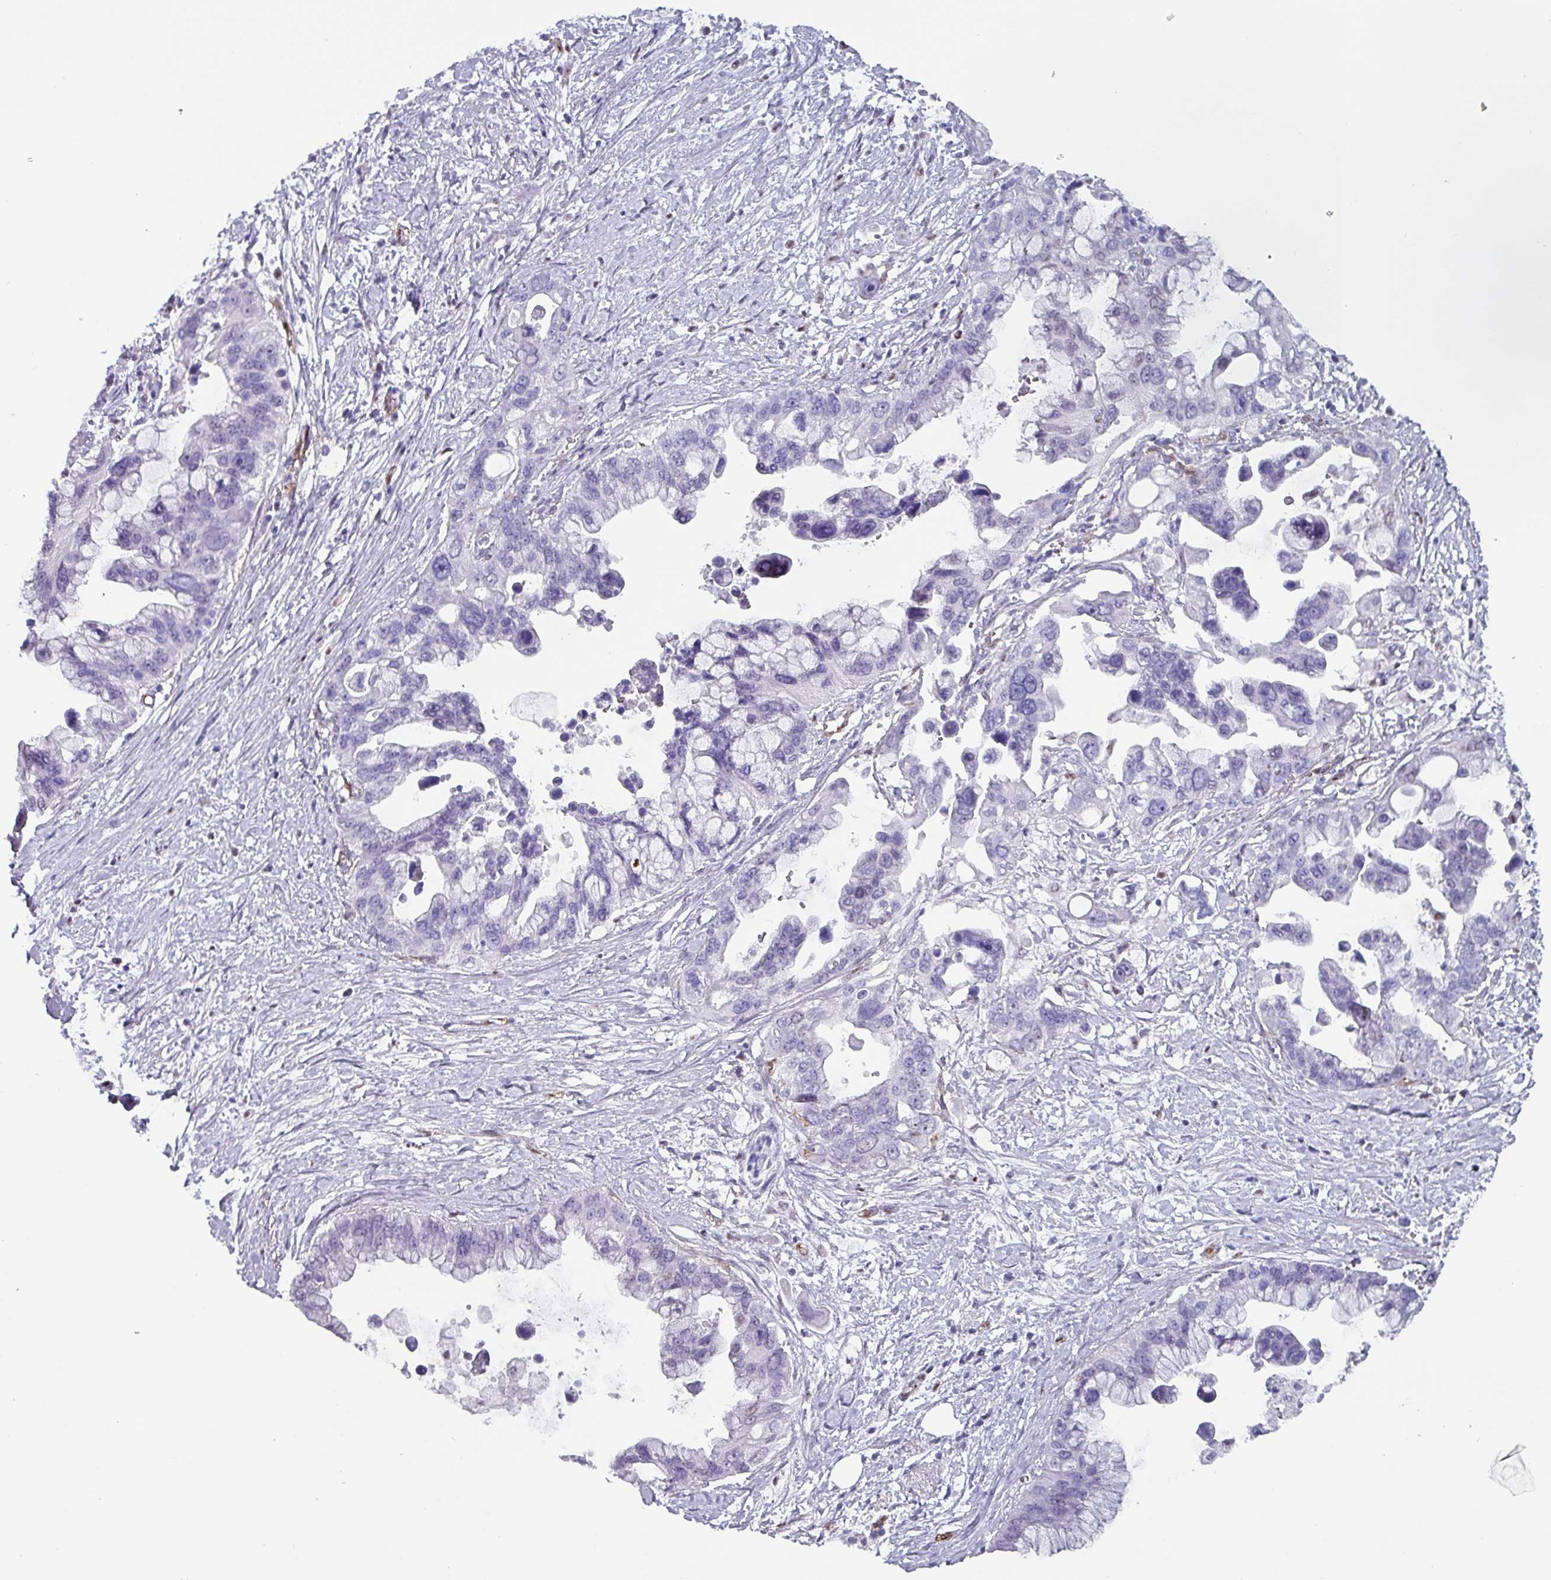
{"staining": {"intensity": "negative", "quantity": "none", "location": "none"}, "tissue": "pancreatic cancer", "cell_type": "Tumor cells", "image_type": "cancer", "snomed": [{"axis": "morphology", "description": "Adenocarcinoma, NOS"}, {"axis": "topography", "description": "Pancreas"}], "caption": "Immunohistochemical staining of human pancreatic cancer demonstrates no significant staining in tumor cells. (DAB immunohistochemistry (IHC), high magnification).", "gene": "ZNF816-ZNF321P", "patient": {"sex": "female", "age": 83}}